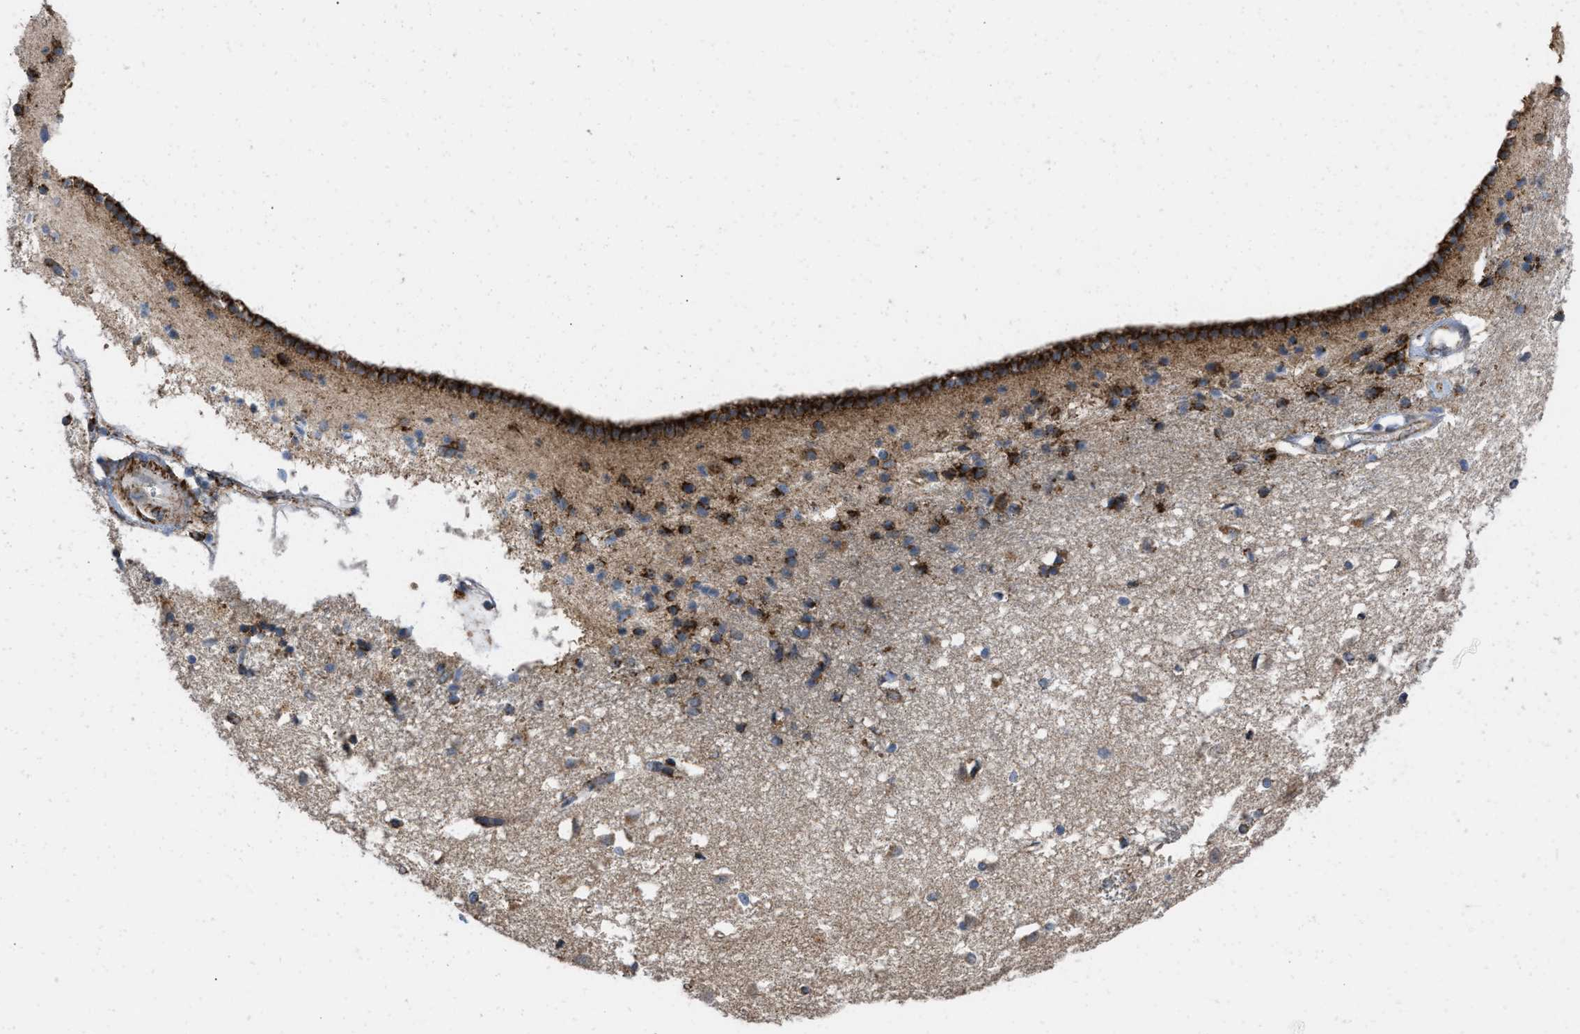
{"staining": {"intensity": "strong", "quantity": "25%-75%", "location": "cytoplasmic/membranous"}, "tissue": "caudate", "cell_type": "Glial cells", "image_type": "normal", "snomed": [{"axis": "morphology", "description": "Normal tissue, NOS"}, {"axis": "topography", "description": "Lateral ventricle wall"}], "caption": "Immunohistochemistry photomicrograph of normal caudate stained for a protein (brown), which reveals high levels of strong cytoplasmic/membranous expression in approximately 25%-75% of glial cells.", "gene": "AKAP1", "patient": {"sex": "male", "age": 45}}